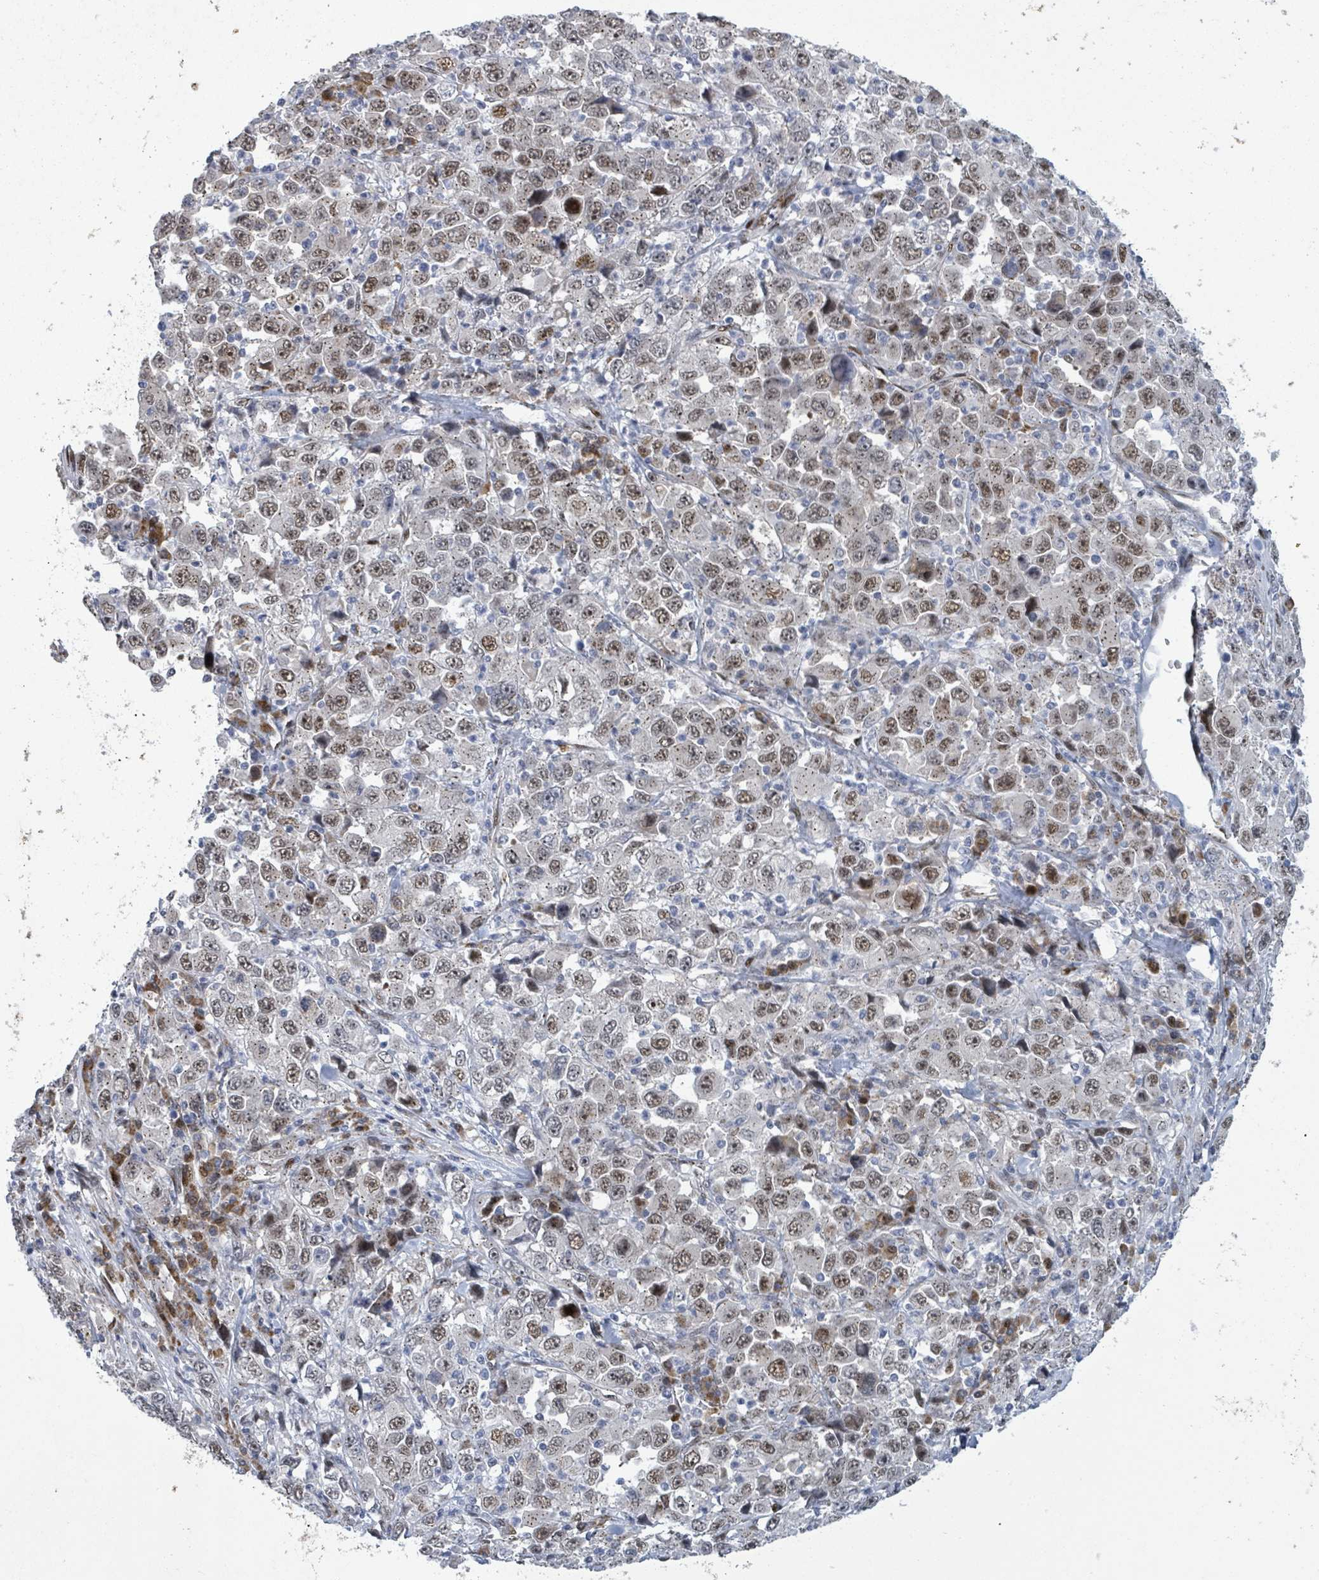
{"staining": {"intensity": "moderate", "quantity": ">75%", "location": "nuclear"}, "tissue": "stomach cancer", "cell_type": "Tumor cells", "image_type": "cancer", "snomed": [{"axis": "morphology", "description": "Normal tissue, NOS"}, {"axis": "morphology", "description": "Adenocarcinoma, NOS"}, {"axis": "topography", "description": "Stomach, upper"}, {"axis": "topography", "description": "Stomach"}], "caption": "Stomach cancer was stained to show a protein in brown. There is medium levels of moderate nuclear expression in approximately >75% of tumor cells.", "gene": "TUSC1", "patient": {"sex": "male", "age": 59}}